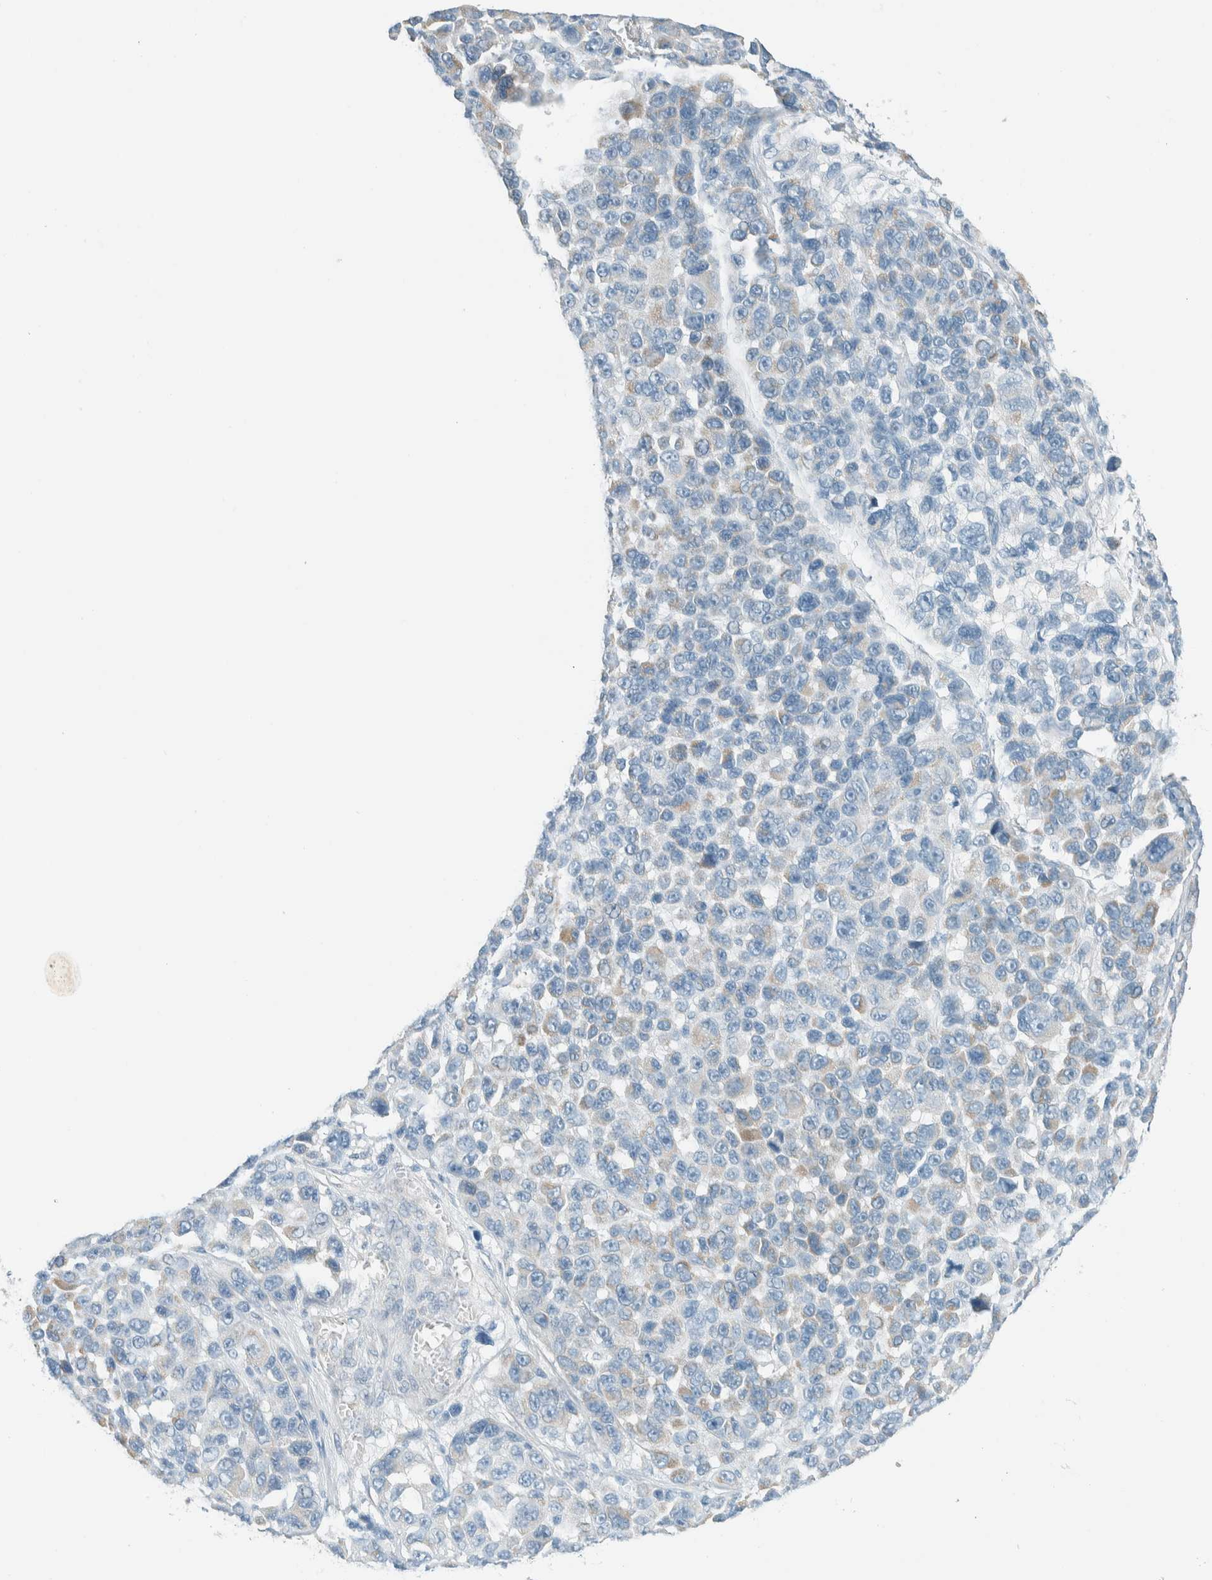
{"staining": {"intensity": "weak", "quantity": "<25%", "location": "cytoplasmic/membranous"}, "tissue": "melanoma", "cell_type": "Tumor cells", "image_type": "cancer", "snomed": [{"axis": "morphology", "description": "Malignant melanoma, NOS"}, {"axis": "topography", "description": "Skin"}], "caption": "Tumor cells show no significant protein positivity in melanoma.", "gene": "ALDH7A1", "patient": {"sex": "male", "age": 53}}